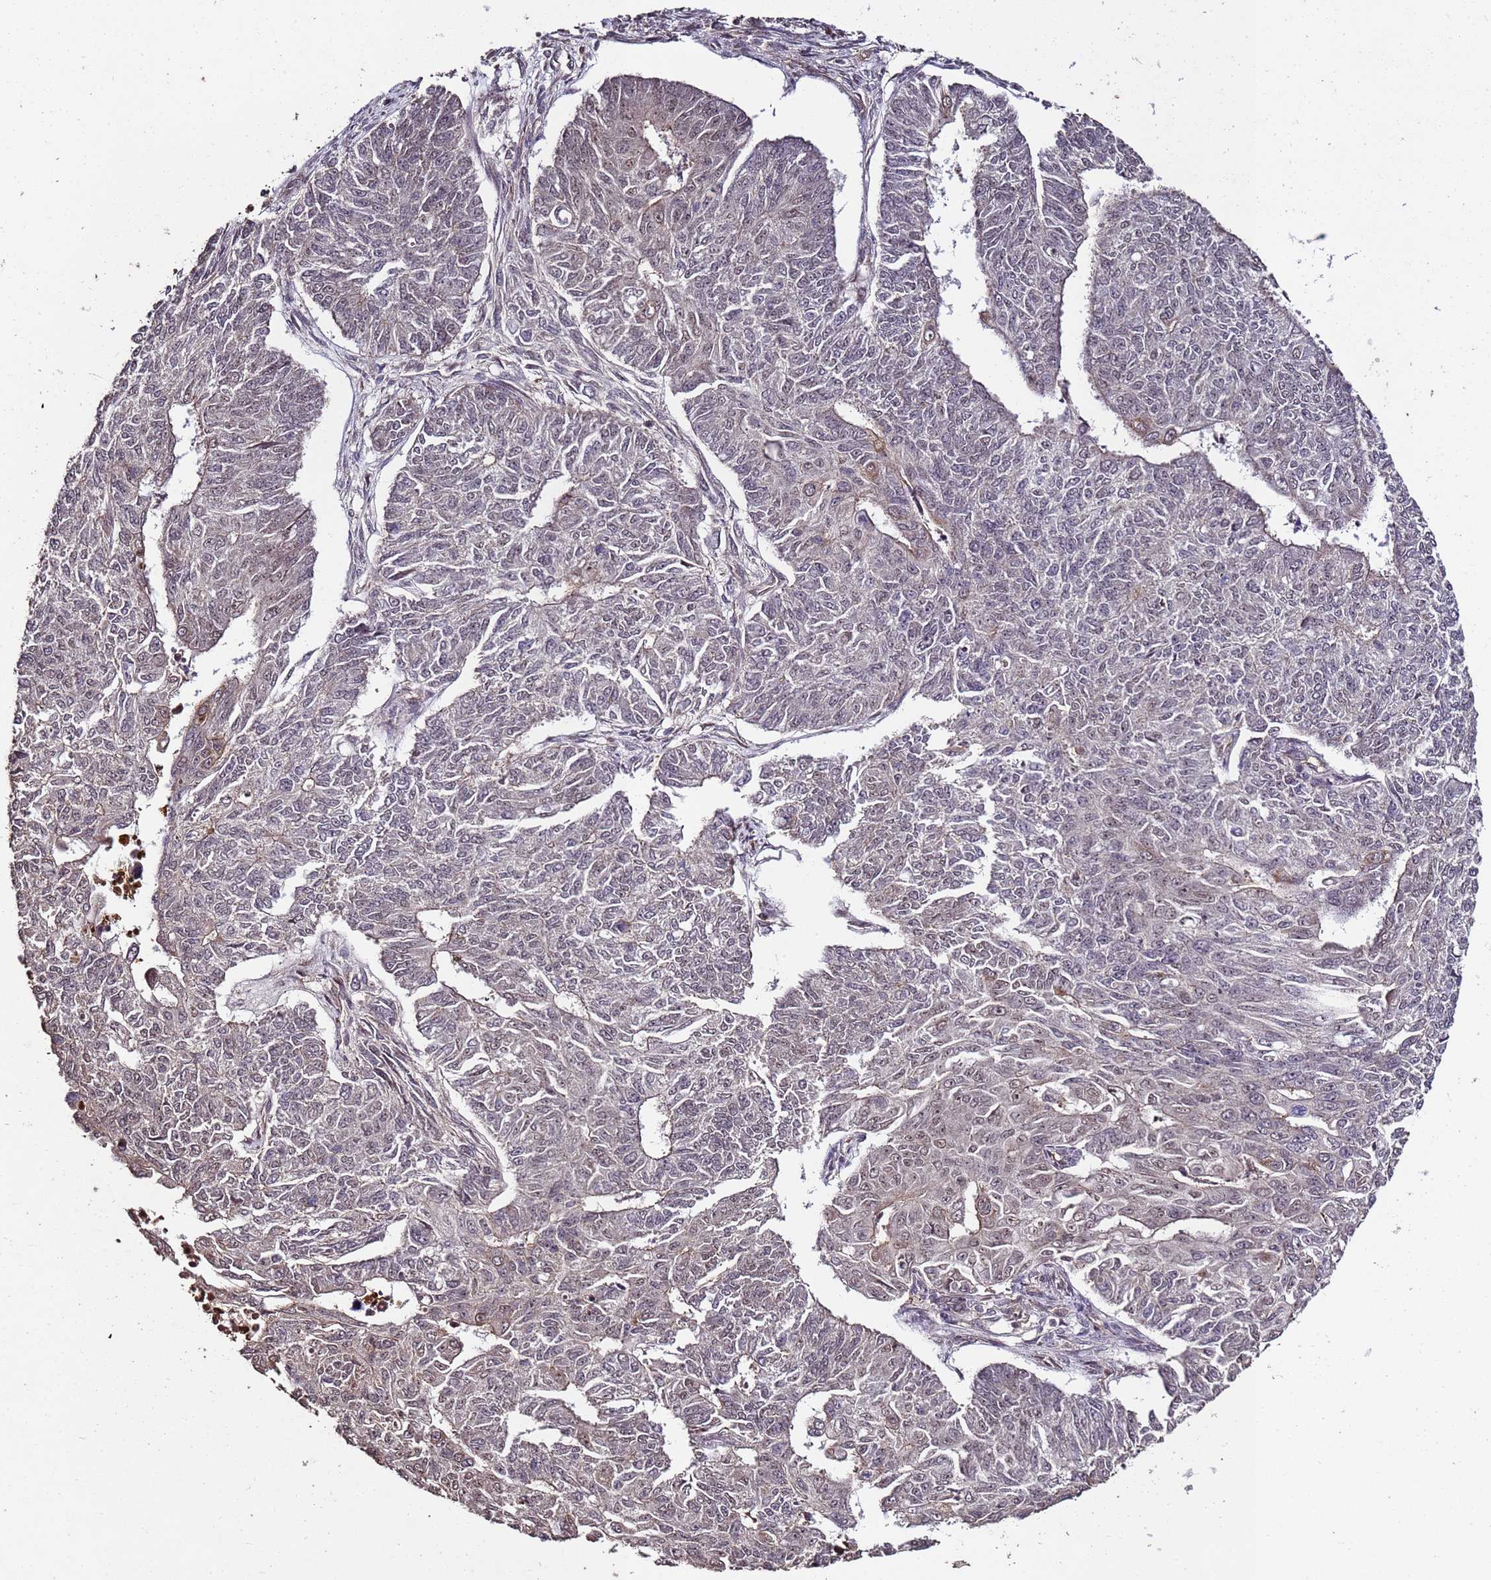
{"staining": {"intensity": "negative", "quantity": "none", "location": "none"}, "tissue": "endometrial cancer", "cell_type": "Tumor cells", "image_type": "cancer", "snomed": [{"axis": "morphology", "description": "Adenocarcinoma, NOS"}, {"axis": "topography", "description": "Endometrium"}], "caption": "Human adenocarcinoma (endometrial) stained for a protein using immunohistochemistry exhibits no positivity in tumor cells.", "gene": "PRODH", "patient": {"sex": "female", "age": 32}}